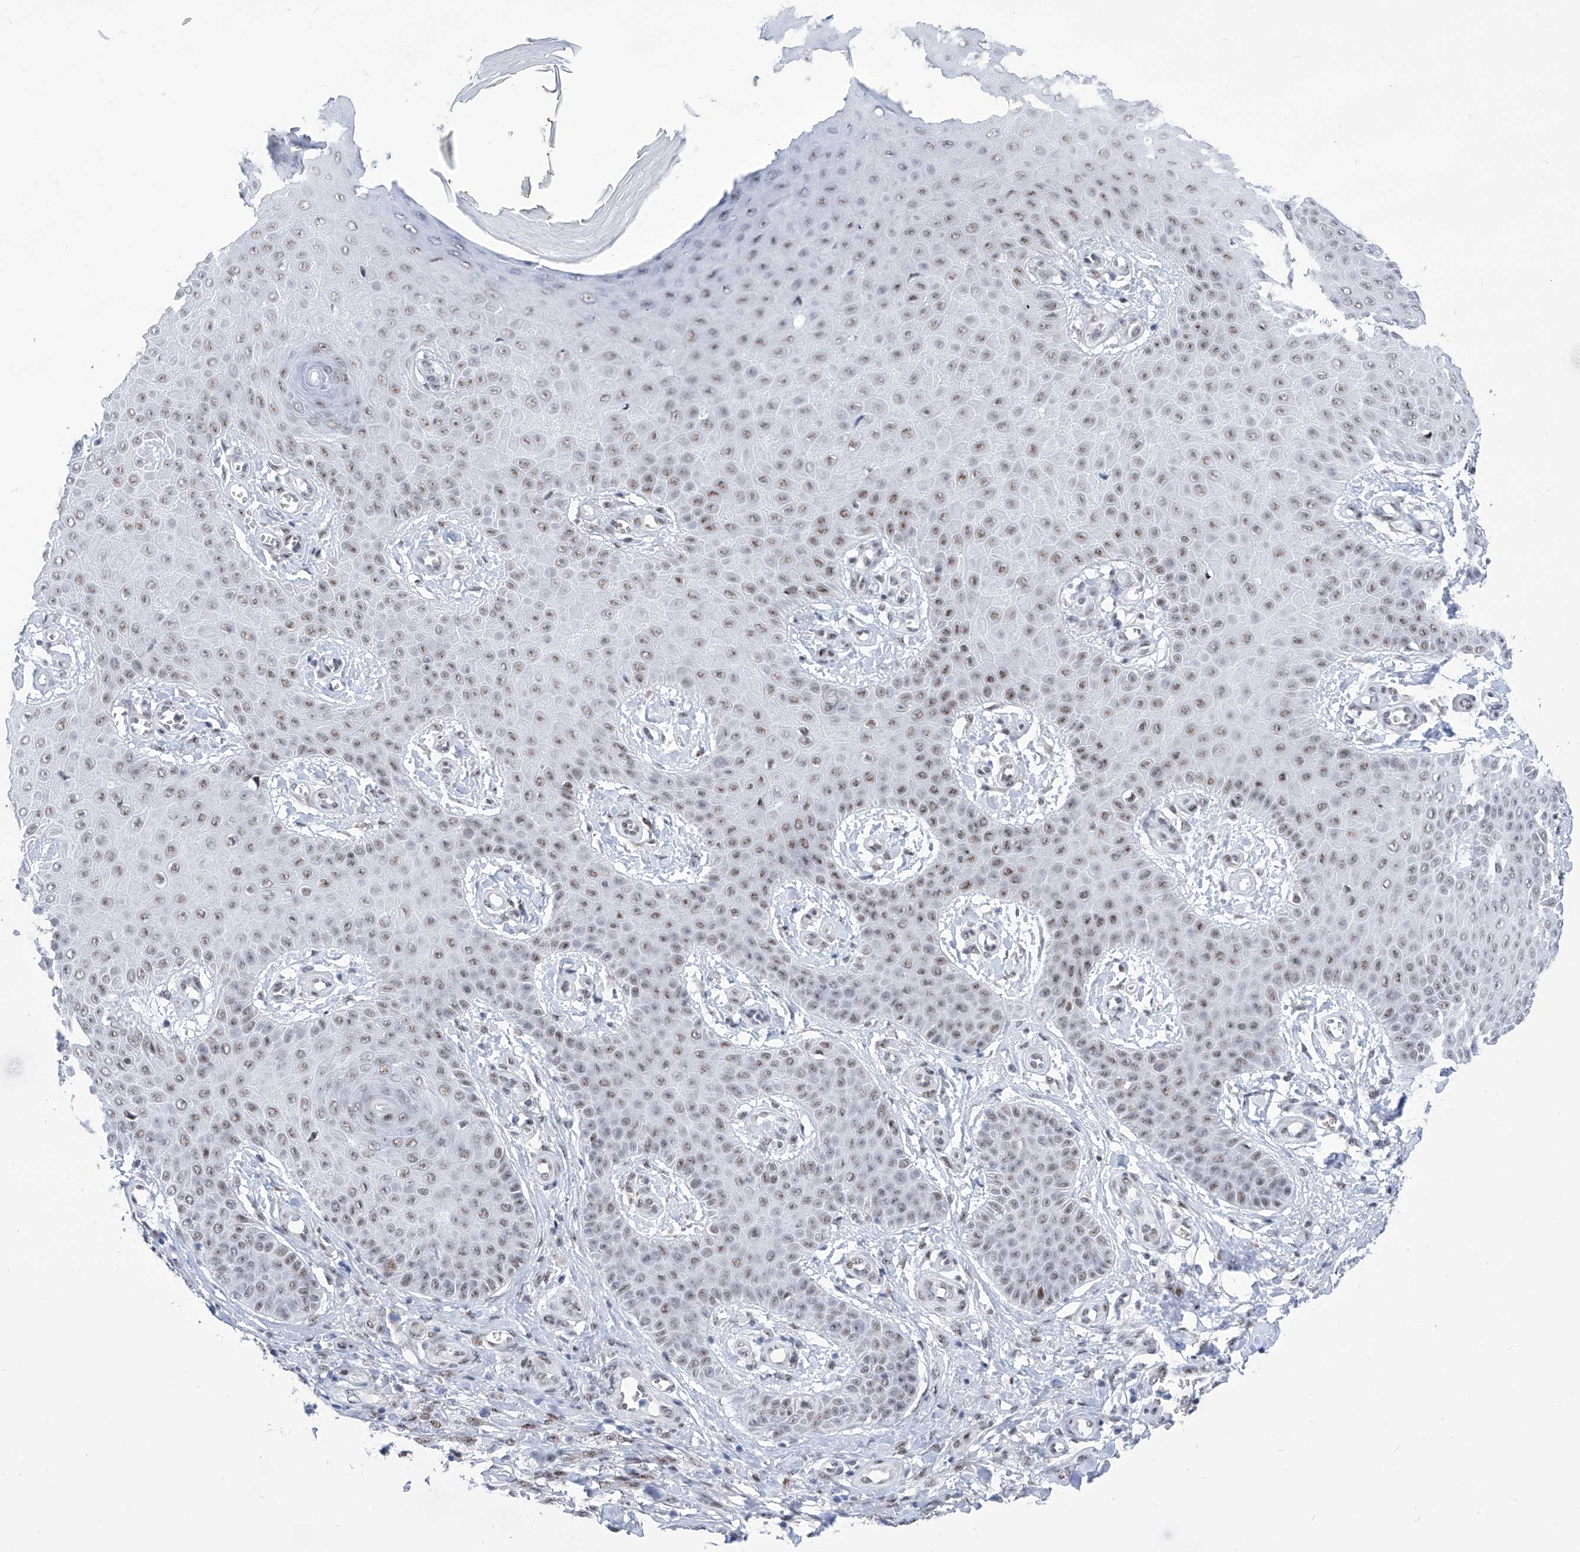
{"staining": {"intensity": "weak", "quantity": ">75%", "location": "nuclear"}, "tissue": "skin cancer", "cell_type": "Tumor cells", "image_type": "cancer", "snomed": [{"axis": "morphology", "description": "Squamous cell carcinoma, NOS"}, {"axis": "topography", "description": "Skin"}], "caption": "This histopathology image exhibits immunohistochemistry staining of skin squamous cell carcinoma, with low weak nuclear staining in approximately >75% of tumor cells.", "gene": "SART1", "patient": {"sex": "male", "age": 74}}